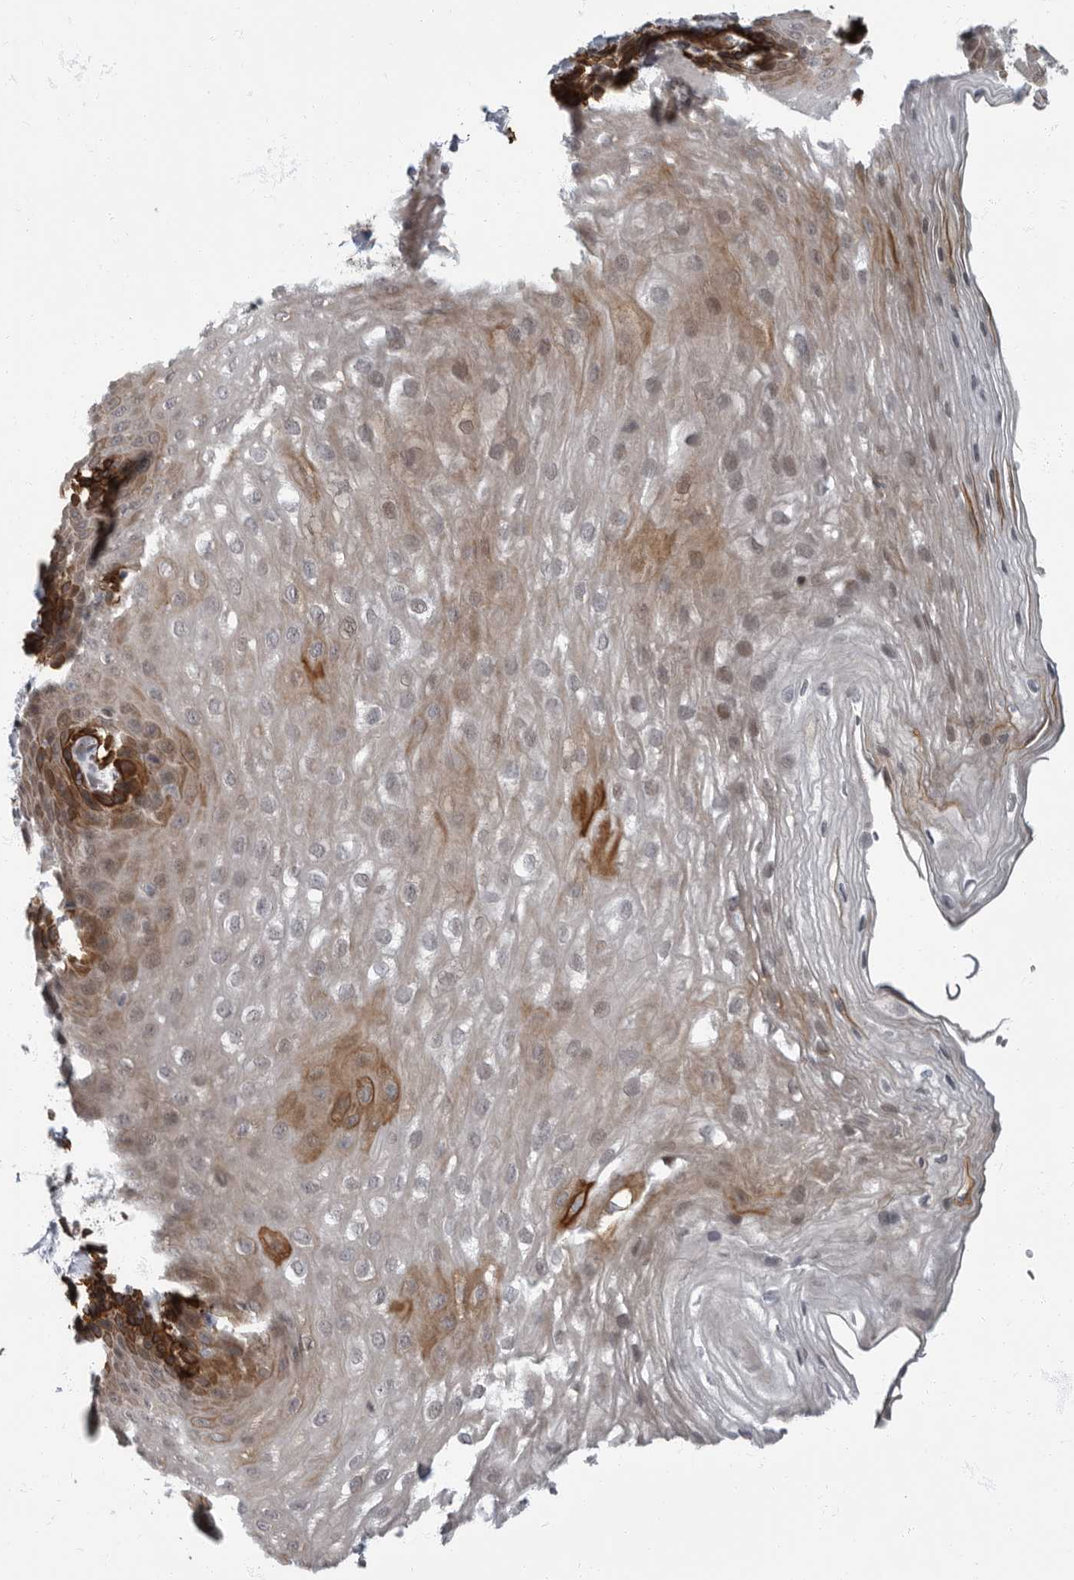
{"staining": {"intensity": "strong", "quantity": "<25%", "location": "cytoplasmic/membranous"}, "tissue": "esophagus", "cell_type": "Squamous epithelial cells", "image_type": "normal", "snomed": [{"axis": "morphology", "description": "Normal tissue, NOS"}, {"axis": "topography", "description": "Esophagus"}], "caption": "Immunohistochemistry (DAB (3,3'-diaminobenzidine)) staining of benign human esophagus shows strong cytoplasmic/membranous protein positivity in approximately <25% of squamous epithelial cells.", "gene": "EVI5", "patient": {"sex": "female", "age": 66}}